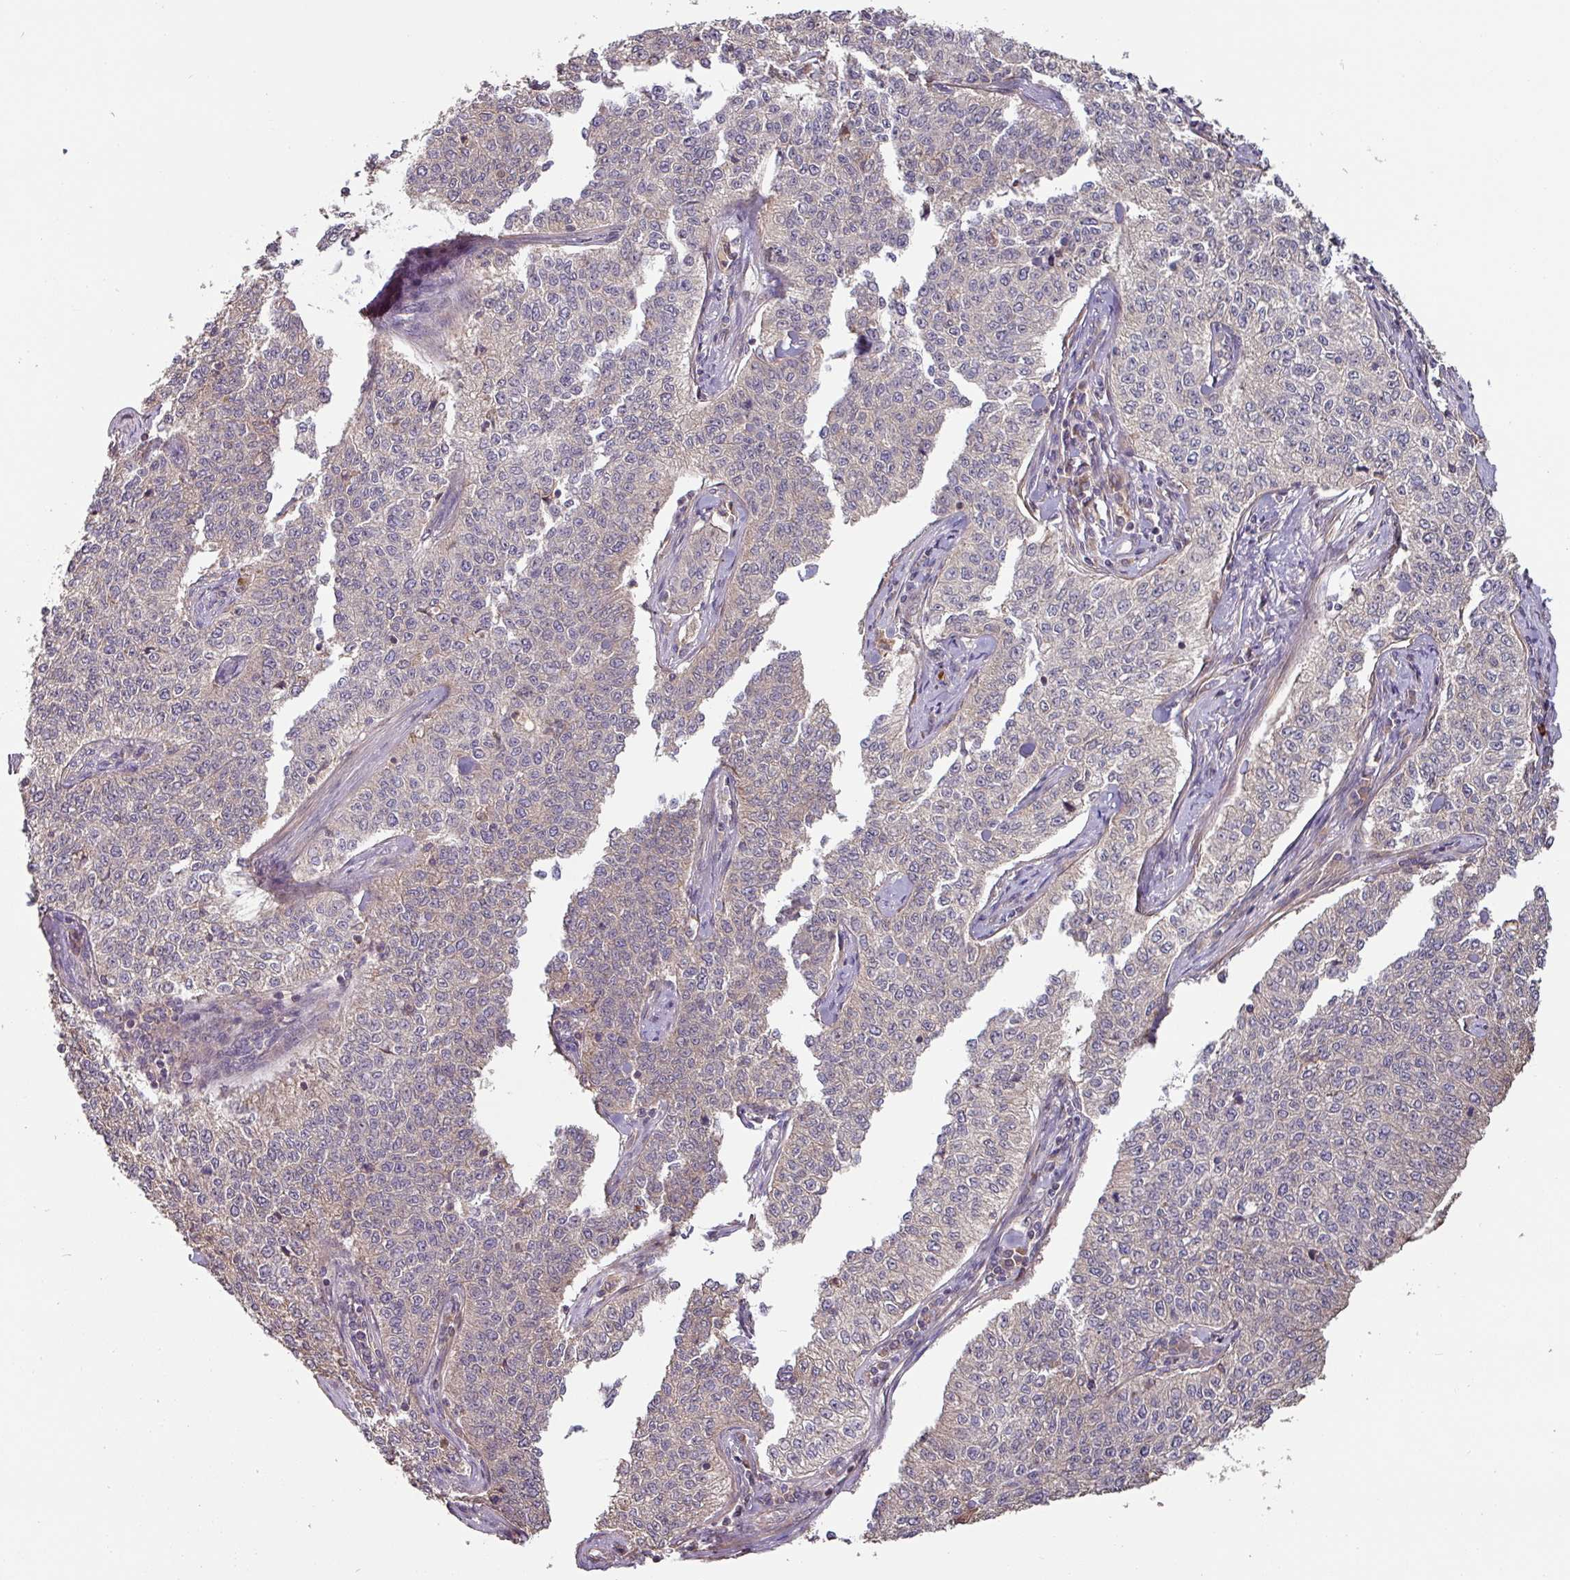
{"staining": {"intensity": "weak", "quantity": "<25%", "location": "cytoplasmic/membranous"}, "tissue": "cervical cancer", "cell_type": "Tumor cells", "image_type": "cancer", "snomed": [{"axis": "morphology", "description": "Squamous cell carcinoma, NOS"}, {"axis": "topography", "description": "Cervix"}], "caption": "High magnification brightfield microscopy of cervical cancer stained with DAB (3,3'-diaminobenzidine) (brown) and counterstained with hematoxylin (blue): tumor cells show no significant staining. (Immunohistochemistry (ihc), brightfield microscopy, high magnification).", "gene": "SIK1", "patient": {"sex": "female", "age": 35}}